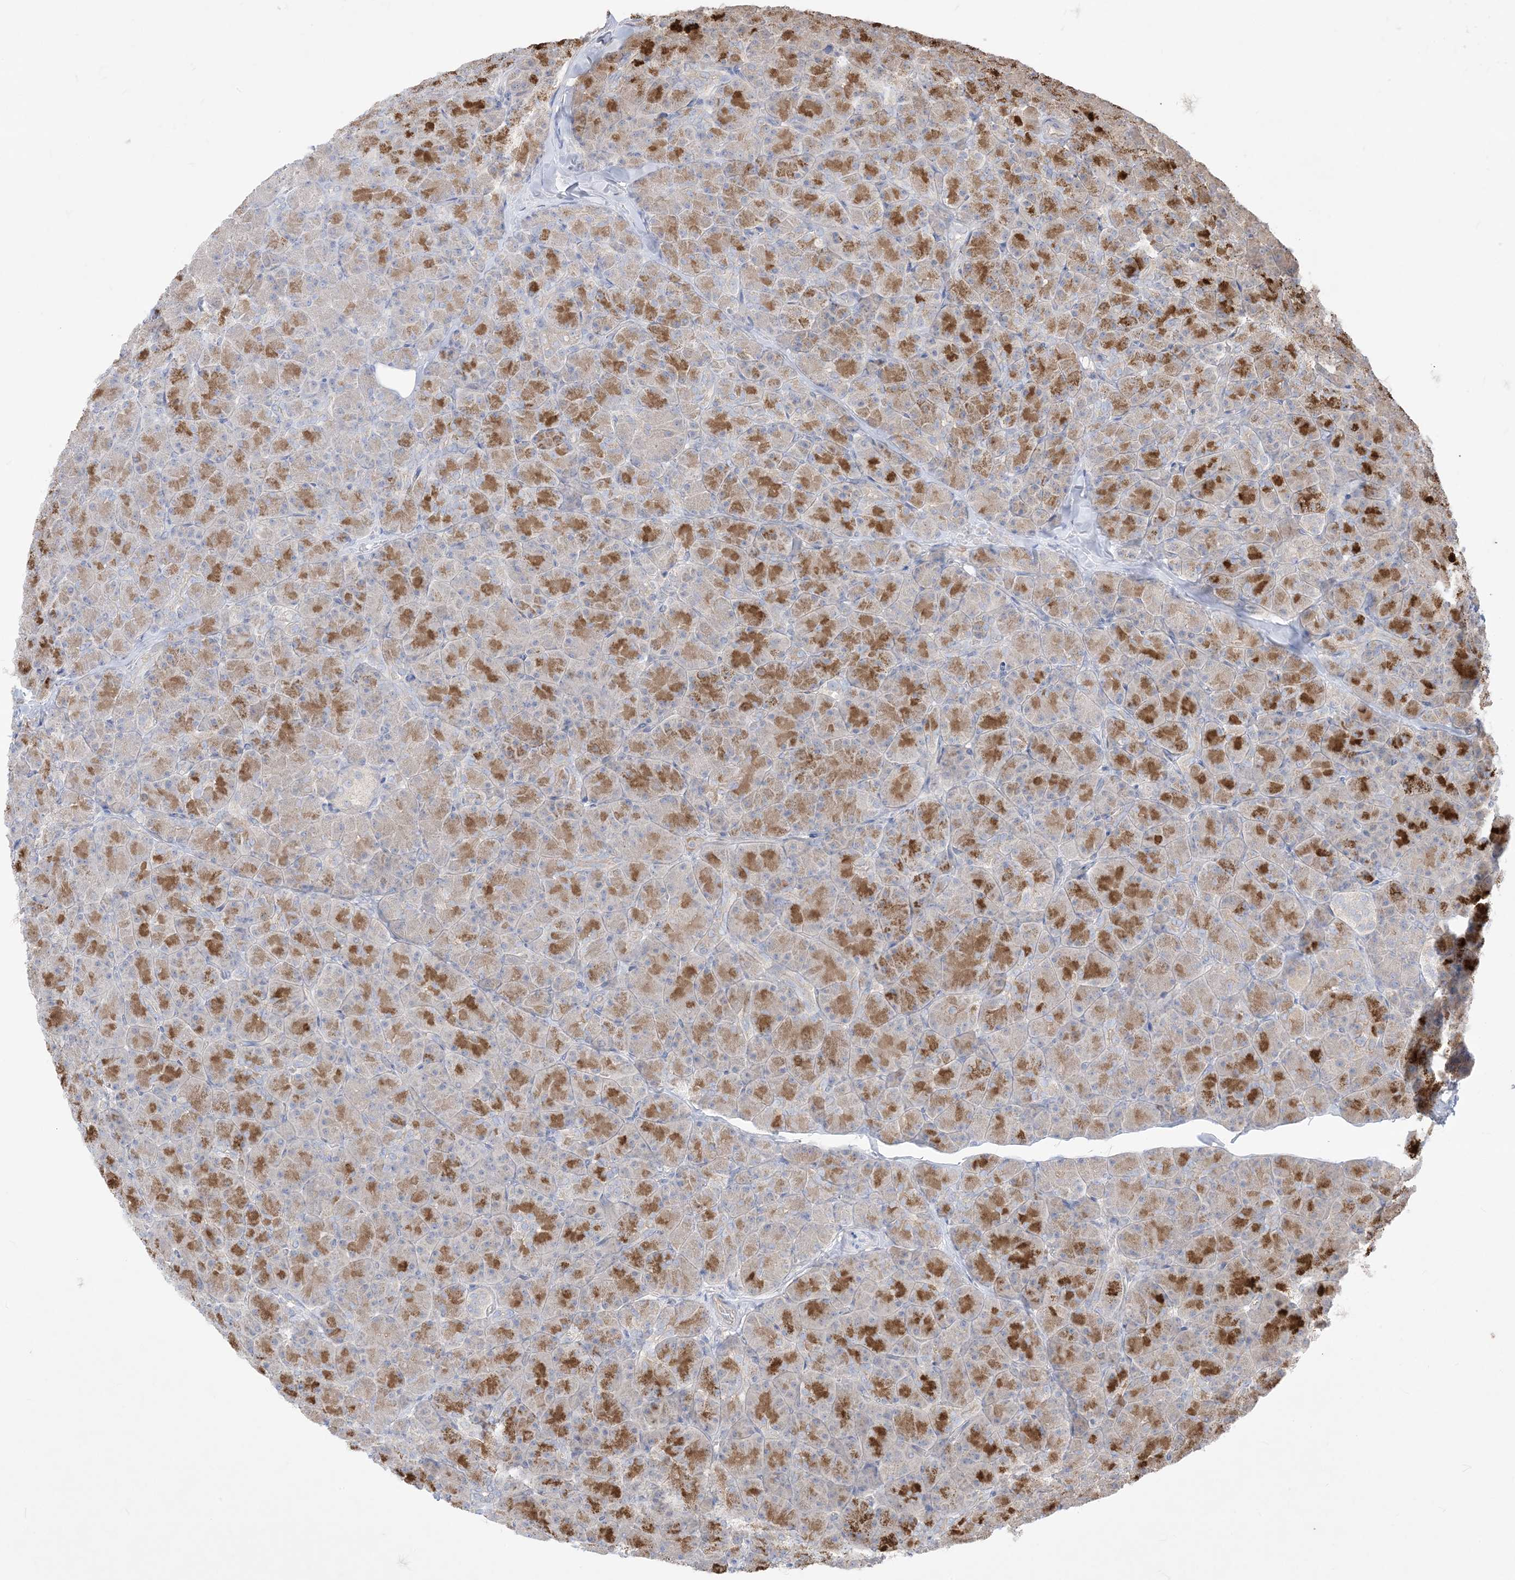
{"staining": {"intensity": "strong", "quantity": "25%-75%", "location": "cytoplasmic/membranous"}, "tissue": "pancreas", "cell_type": "Exocrine glandular cells", "image_type": "normal", "snomed": [{"axis": "morphology", "description": "Normal tissue, NOS"}, {"axis": "topography", "description": "Pancreas"}], "caption": "A photomicrograph of pancreas stained for a protein displays strong cytoplasmic/membranous brown staining in exocrine glandular cells.", "gene": "PLEKHA3", "patient": {"sex": "female", "age": 43}}